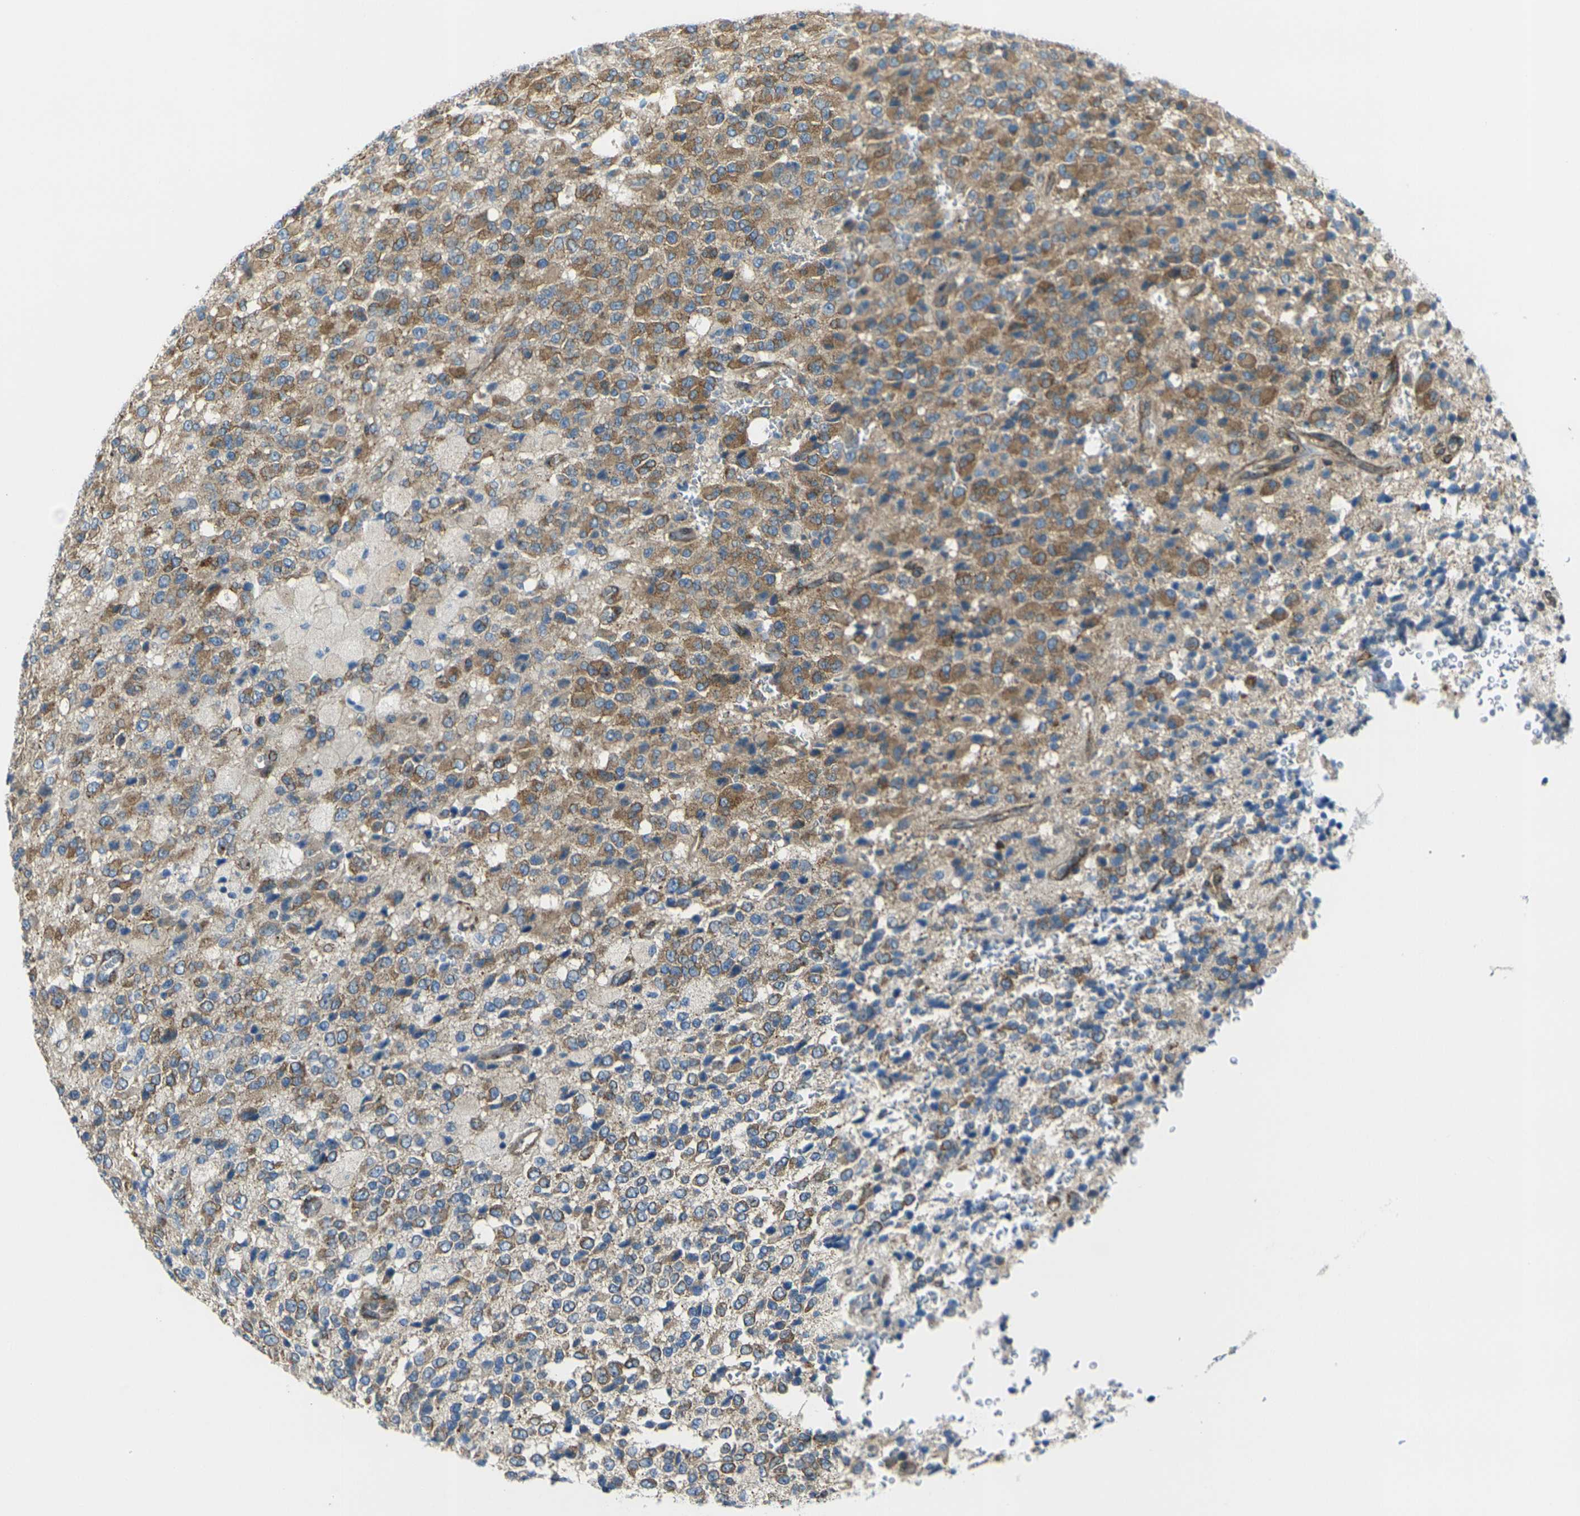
{"staining": {"intensity": "moderate", "quantity": ">75%", "location": "cytoplasmic/membranous"}, "tissue": "glioma", "cell_type": "Tumor cells", "image_type": "cancer", "snomed": [{"axis": "morphology", "description": "Glioma, malignant, High grade"}, {"axis": "topography", "description": "pancreas cauda"}], "caption": "A brown stain labels moderate cytoplasmic/membranous staining of a protein in human malignant glioma (high-grade) tumor cells. The staining was performed using DAB (3,3'-diaminobenzidine), with brown indicating positive protein expression. Nuclei are stained blue with hematoxylin.", "gene": "CELSR2", "patient": {"sex": "male", "age": 60}}